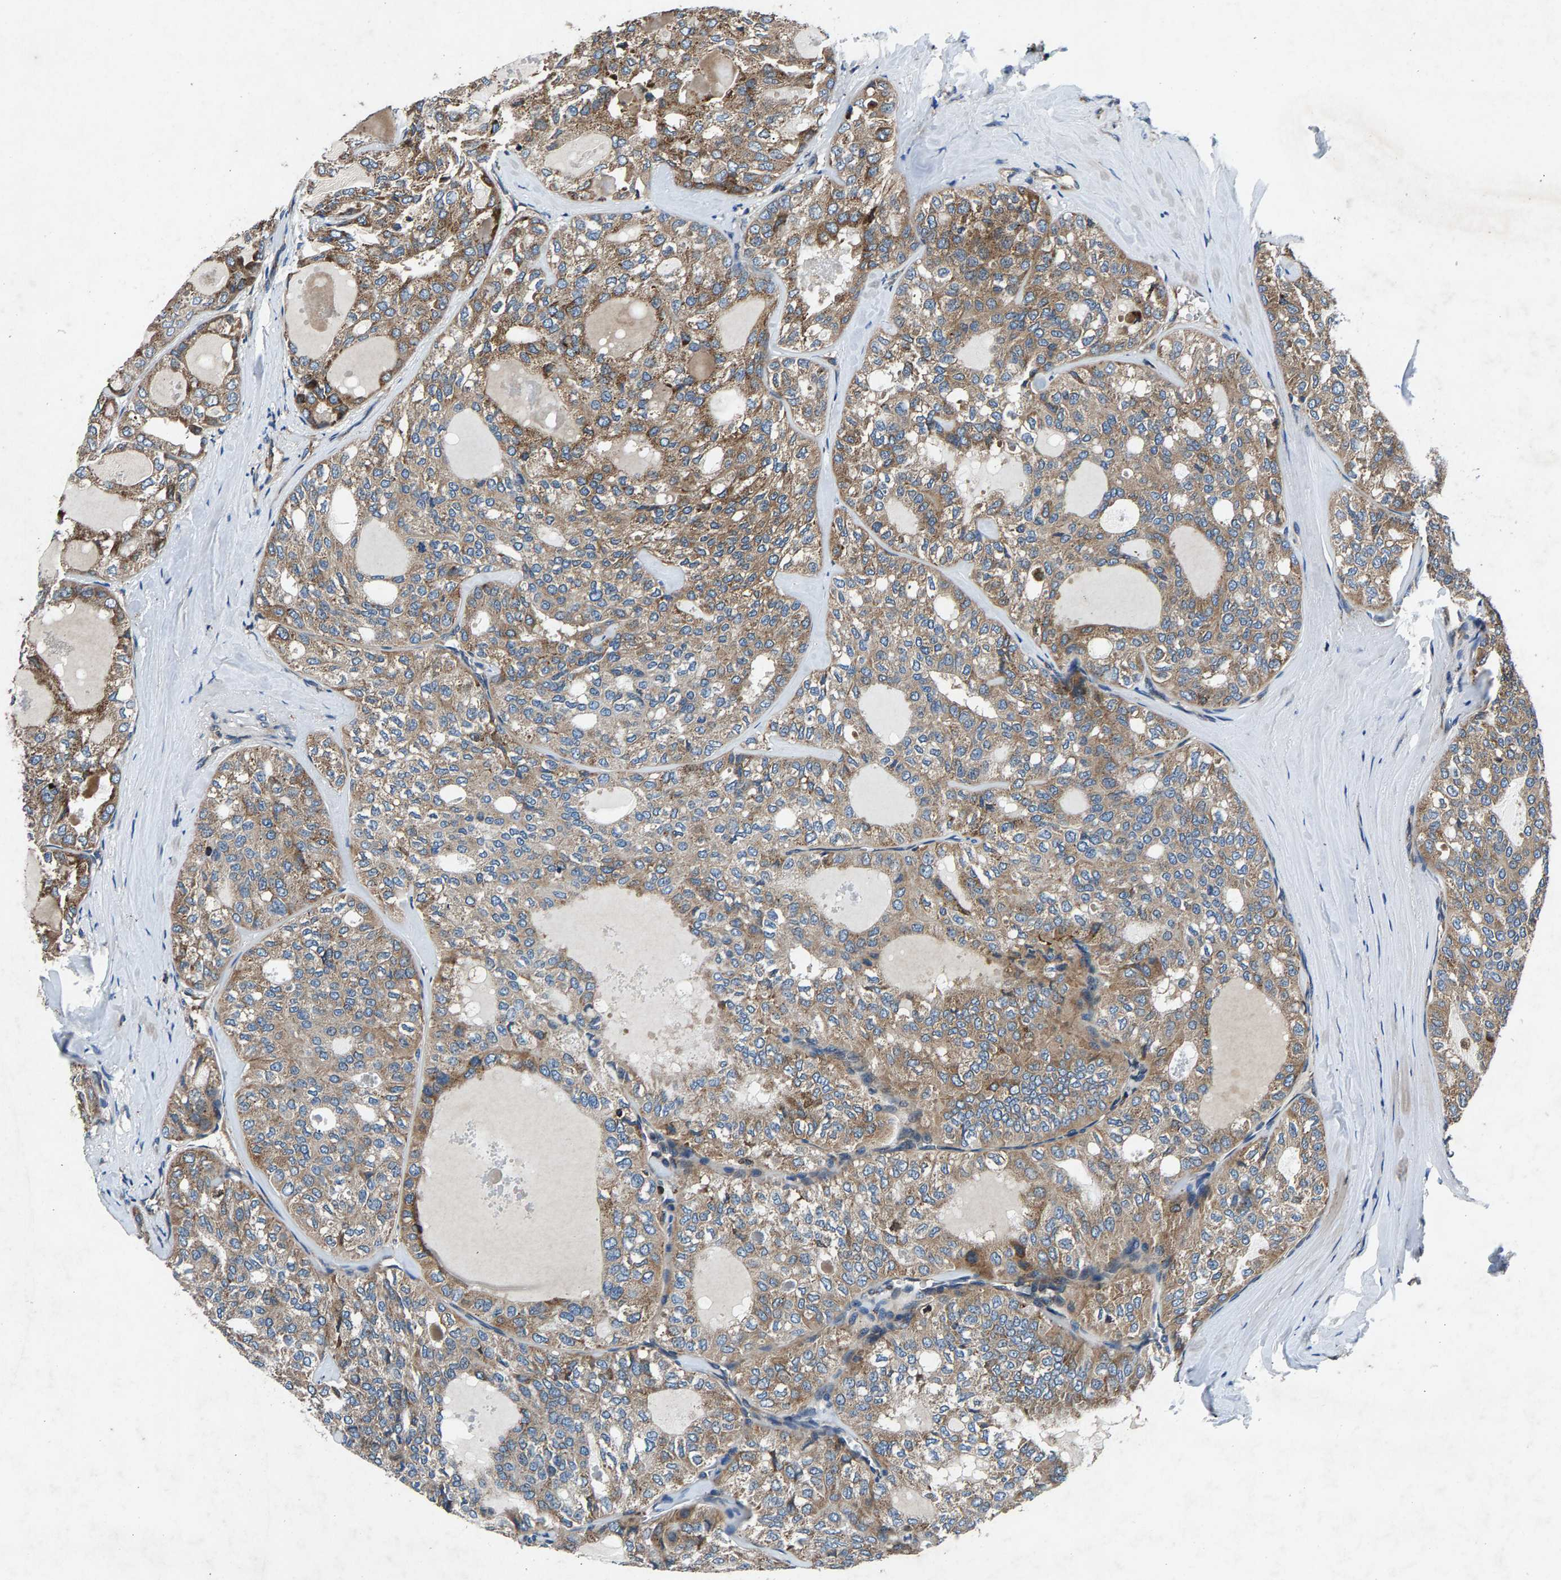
{"staining": {"intensity": "moderate", "quantity": ">75%", "location": "cytoplasmic/membranous"}, "tissue": "thyroid cancer", "cell_type": "Tumor cells", "image_type": "cancer", "snomed": [{"axis": "morphology", "description": "Follicular adenoma carcinoma, NOS"}, {"axis": "topography", "description": "Thyroid gland"}], "caption": "Thyroid cancer stained with DAB immunohistochemistry (IHC) shows medium levels of moderate cytoplasmic/membranous expression in approximately >75% of tumor cells. The staining is performed using DAB (3,3'-diaminobenzidine) brown chromogen to label protein expression. The nuclei are counter-stained blue using hematoxylin.", "gene": "LPCAT1", "patient": {"sex": "male", "age": 75}}